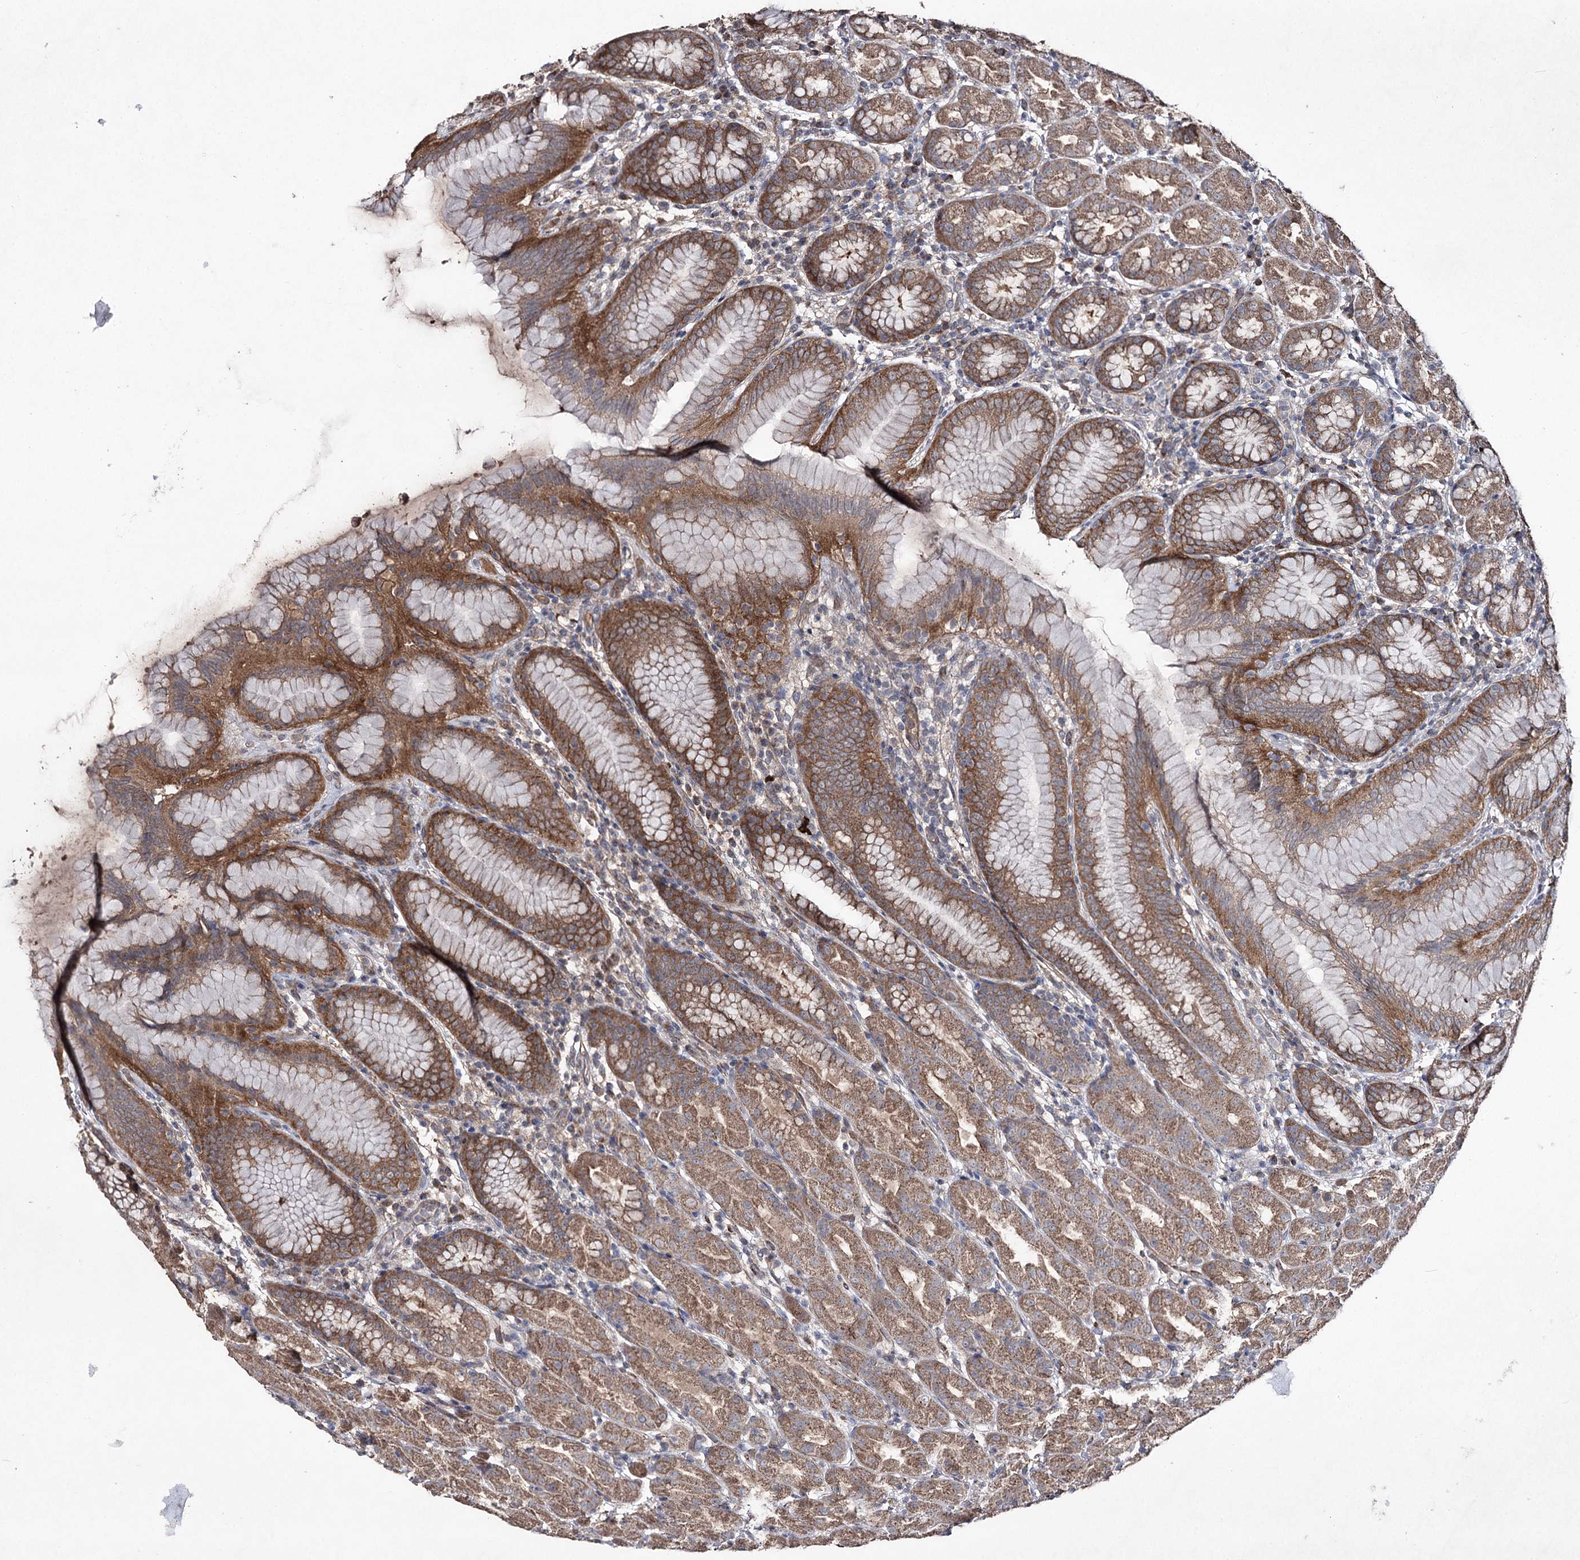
{"staining": {"intensity": "moderate", "quantity": ">75%", "location": "cytoplasmic/membranous"}, "tissue": "stomach", "cell_type": "Glandular cells", "image_type": "normal", "snomed": [{"axis": "morphology", "description": "Normal tissue, NOS"}, {"axis": "topography", "description": "Stomach"}], "caption": "Brown immunohistochemical staining in unremarkable stomach exhibits moderate cytoplasmic/membranous expression in approximately >75% of glandular cells.", "gene": "SEMA4G", "patient": {"sex": "female", "age": 79}}